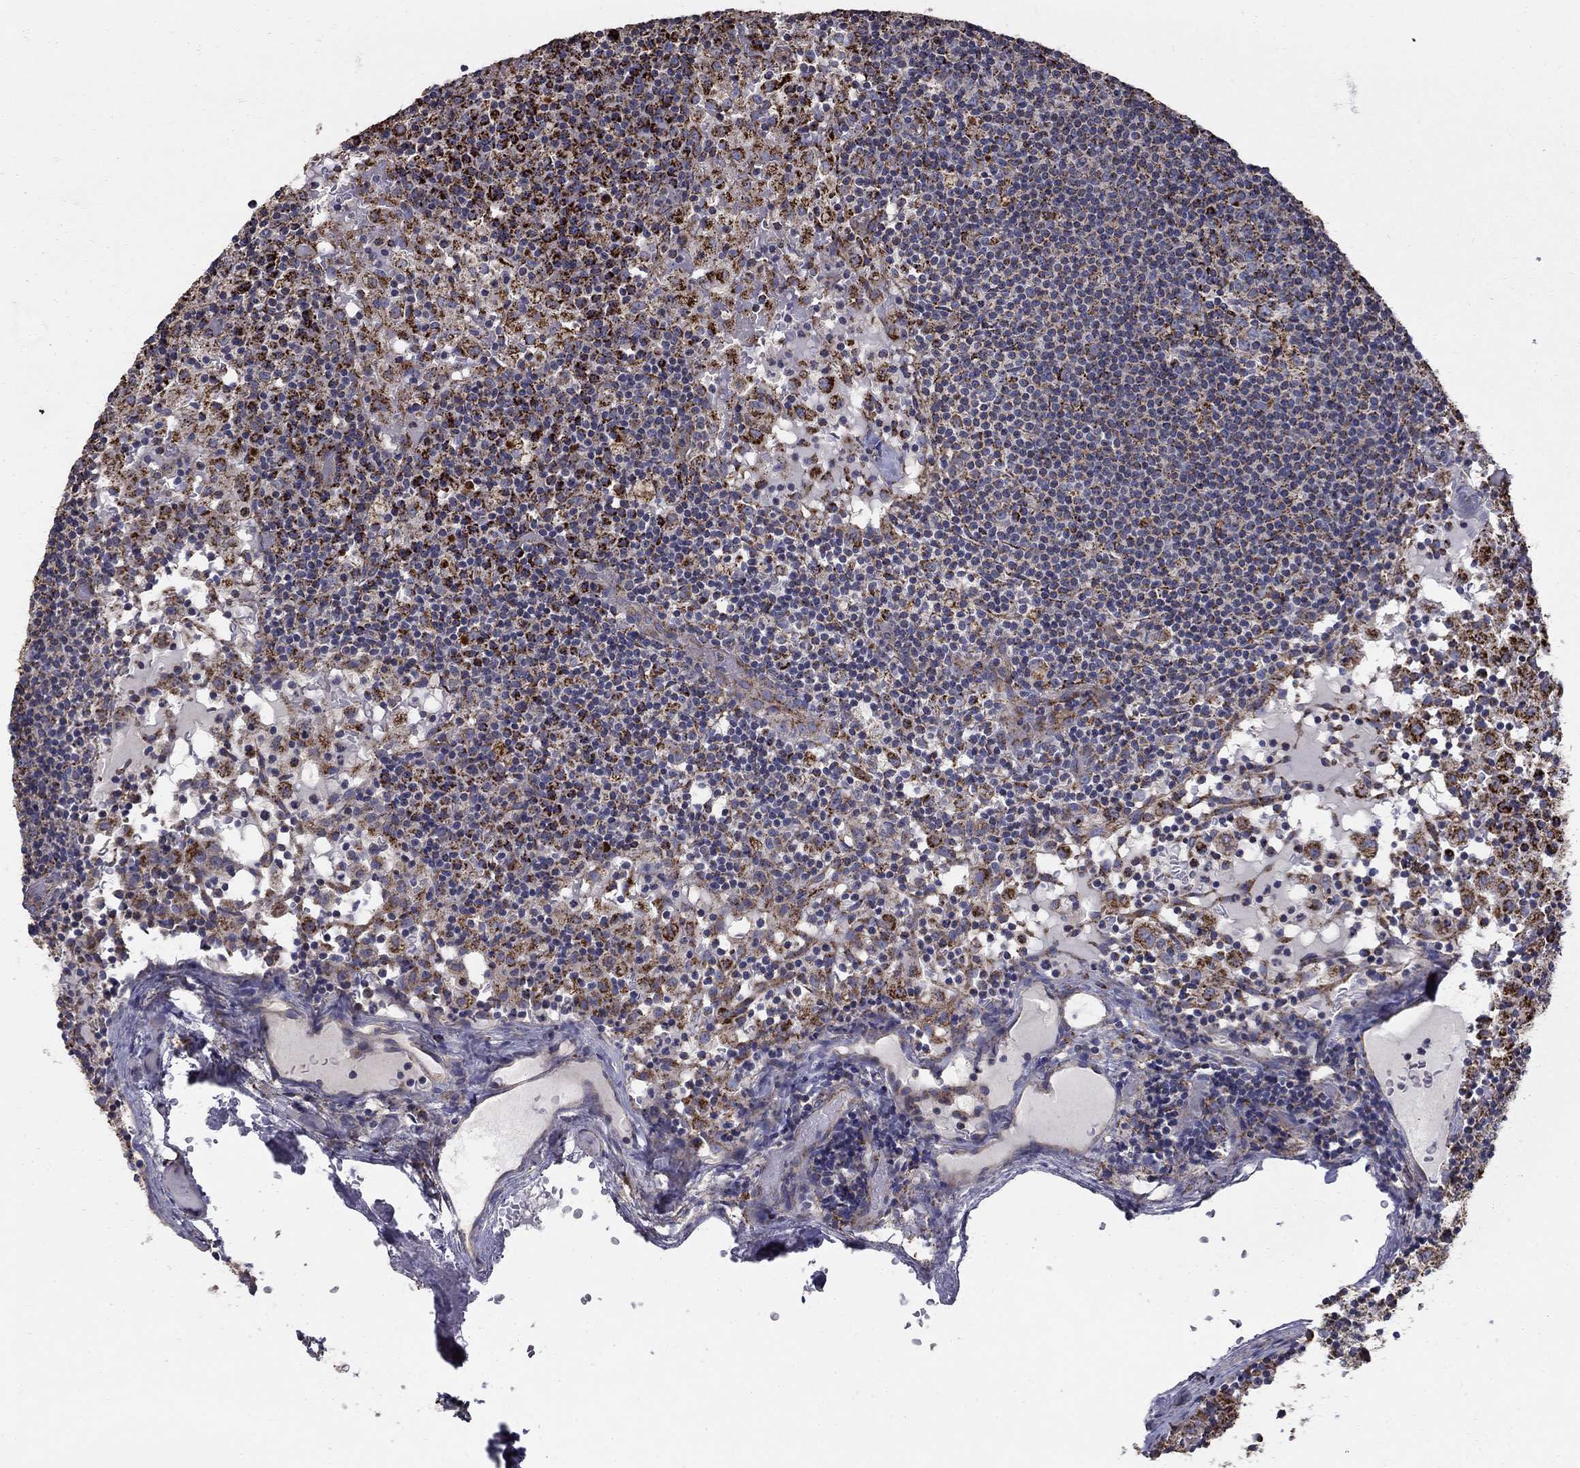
{"staining": {"intensity": "strong", "quantity": "<25%", "location": "cytoplasmic/membranous"}, "tissue": "lymph node", "cell_type": "Non-germinal center cells", "image_type": "normal", "snomed": [{"axis": "morphology", "description": "Normal tissue, NOS"}, {"axis": "topography", "description": "Lymph node"}], "caption": "Non-germinal center cells demonstrate medium levels of strong cytoplasmic/membranous expression in about <25% of cells in benign lymph node.", "gene": "GCSH", "patient": {"sex": "male", "age": 62}}